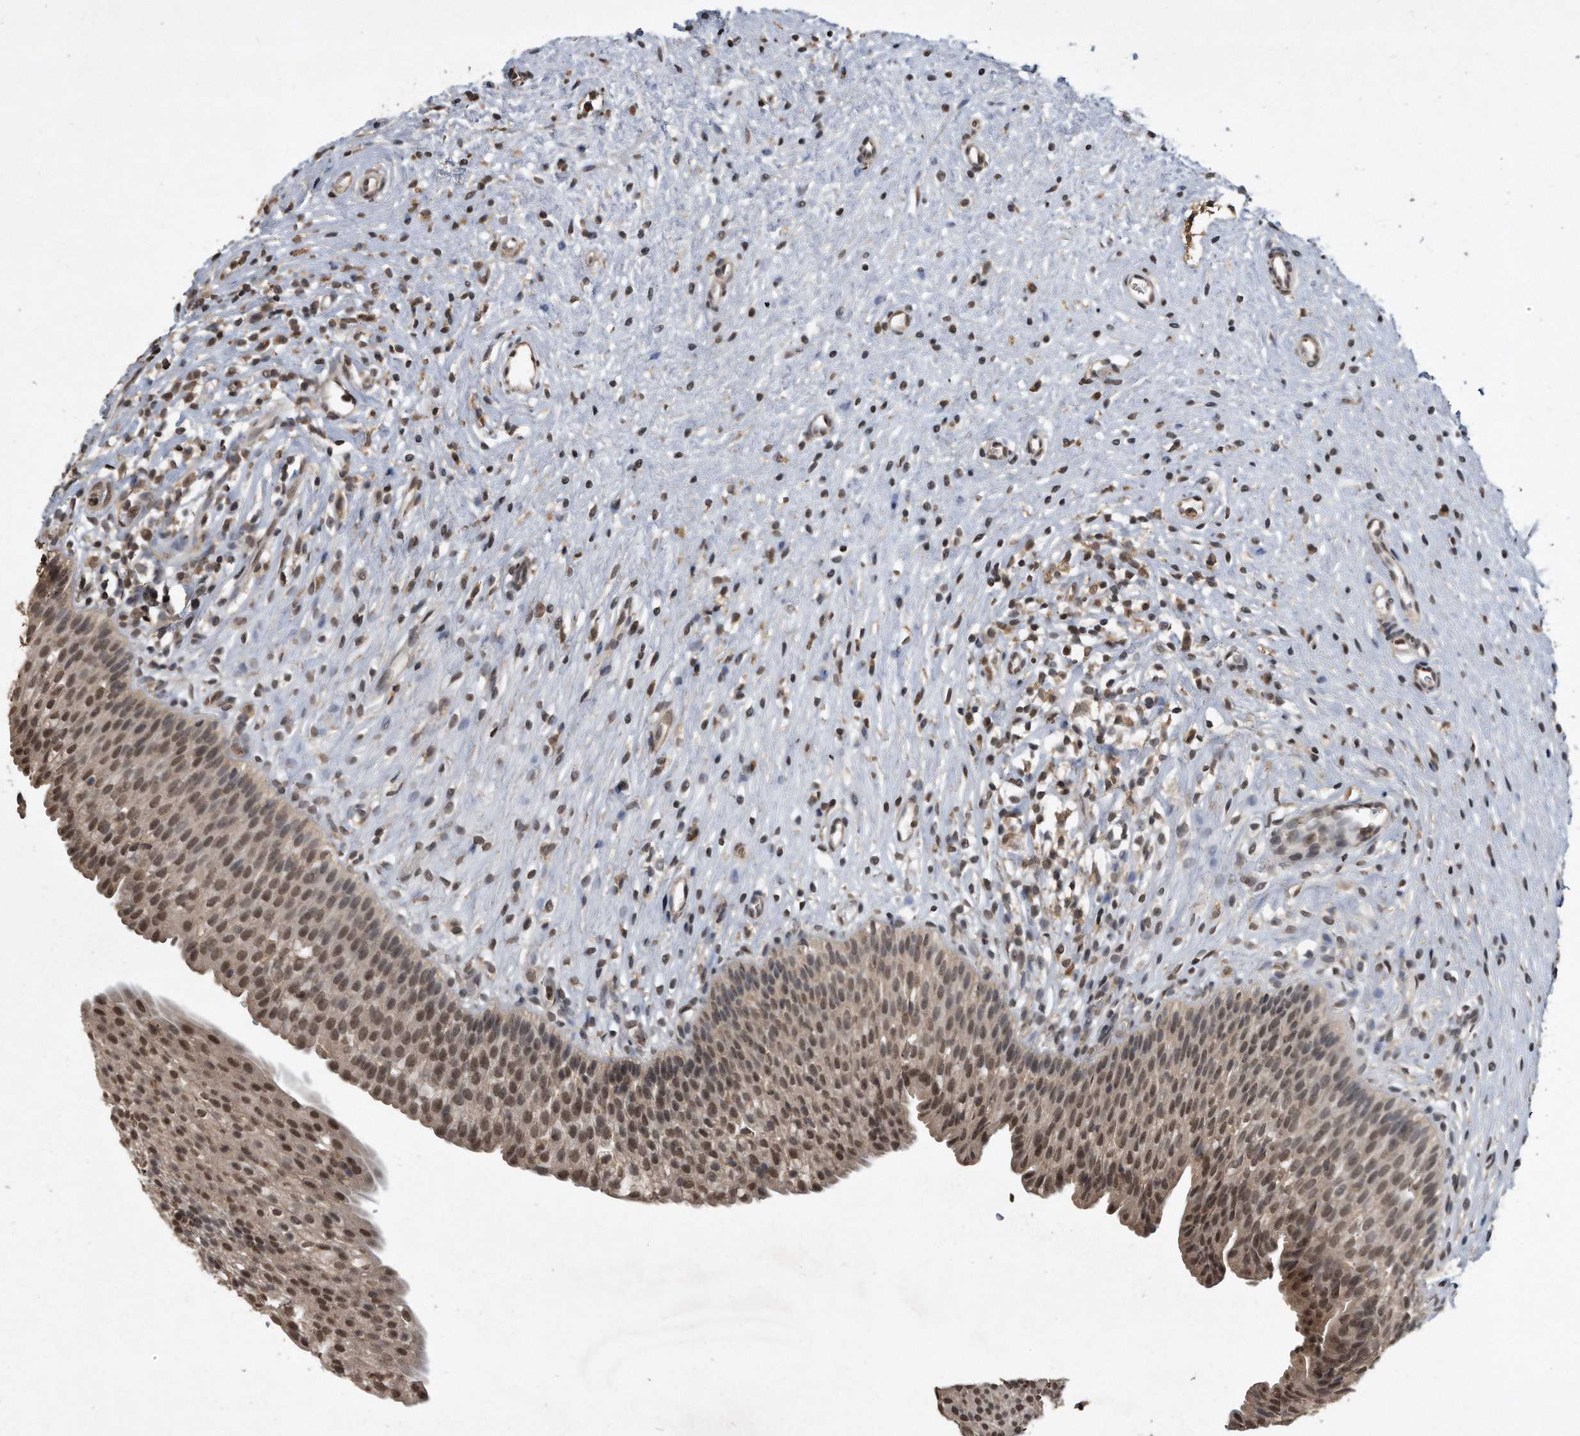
{"staining": {"intensity": "moderate", "quantity": ">75%", "location": "nuclear"}, "tissue": "urinary bladder", "cell_type": "Urothelial cells", "image_type": "normal", "snomed": [{"axis": "morphology", "description": "Normal tissue, NOS"}, {"axis": "topography", "description": "Urinary bladder"}], "caption": "Immunohistochemistry staining of normal urinary bladder, which demonstrates medium levels of moderate nuclear expression in approximately >75% of urothelial cells indicating moderate nuclear protein staining. The staining was performed using DAB (brown) for protein detection and nuclei were counterstained in hematoxylin (blue).", "gene": "CRYZL1", "patient": {"sex": "male", "age": 1}}